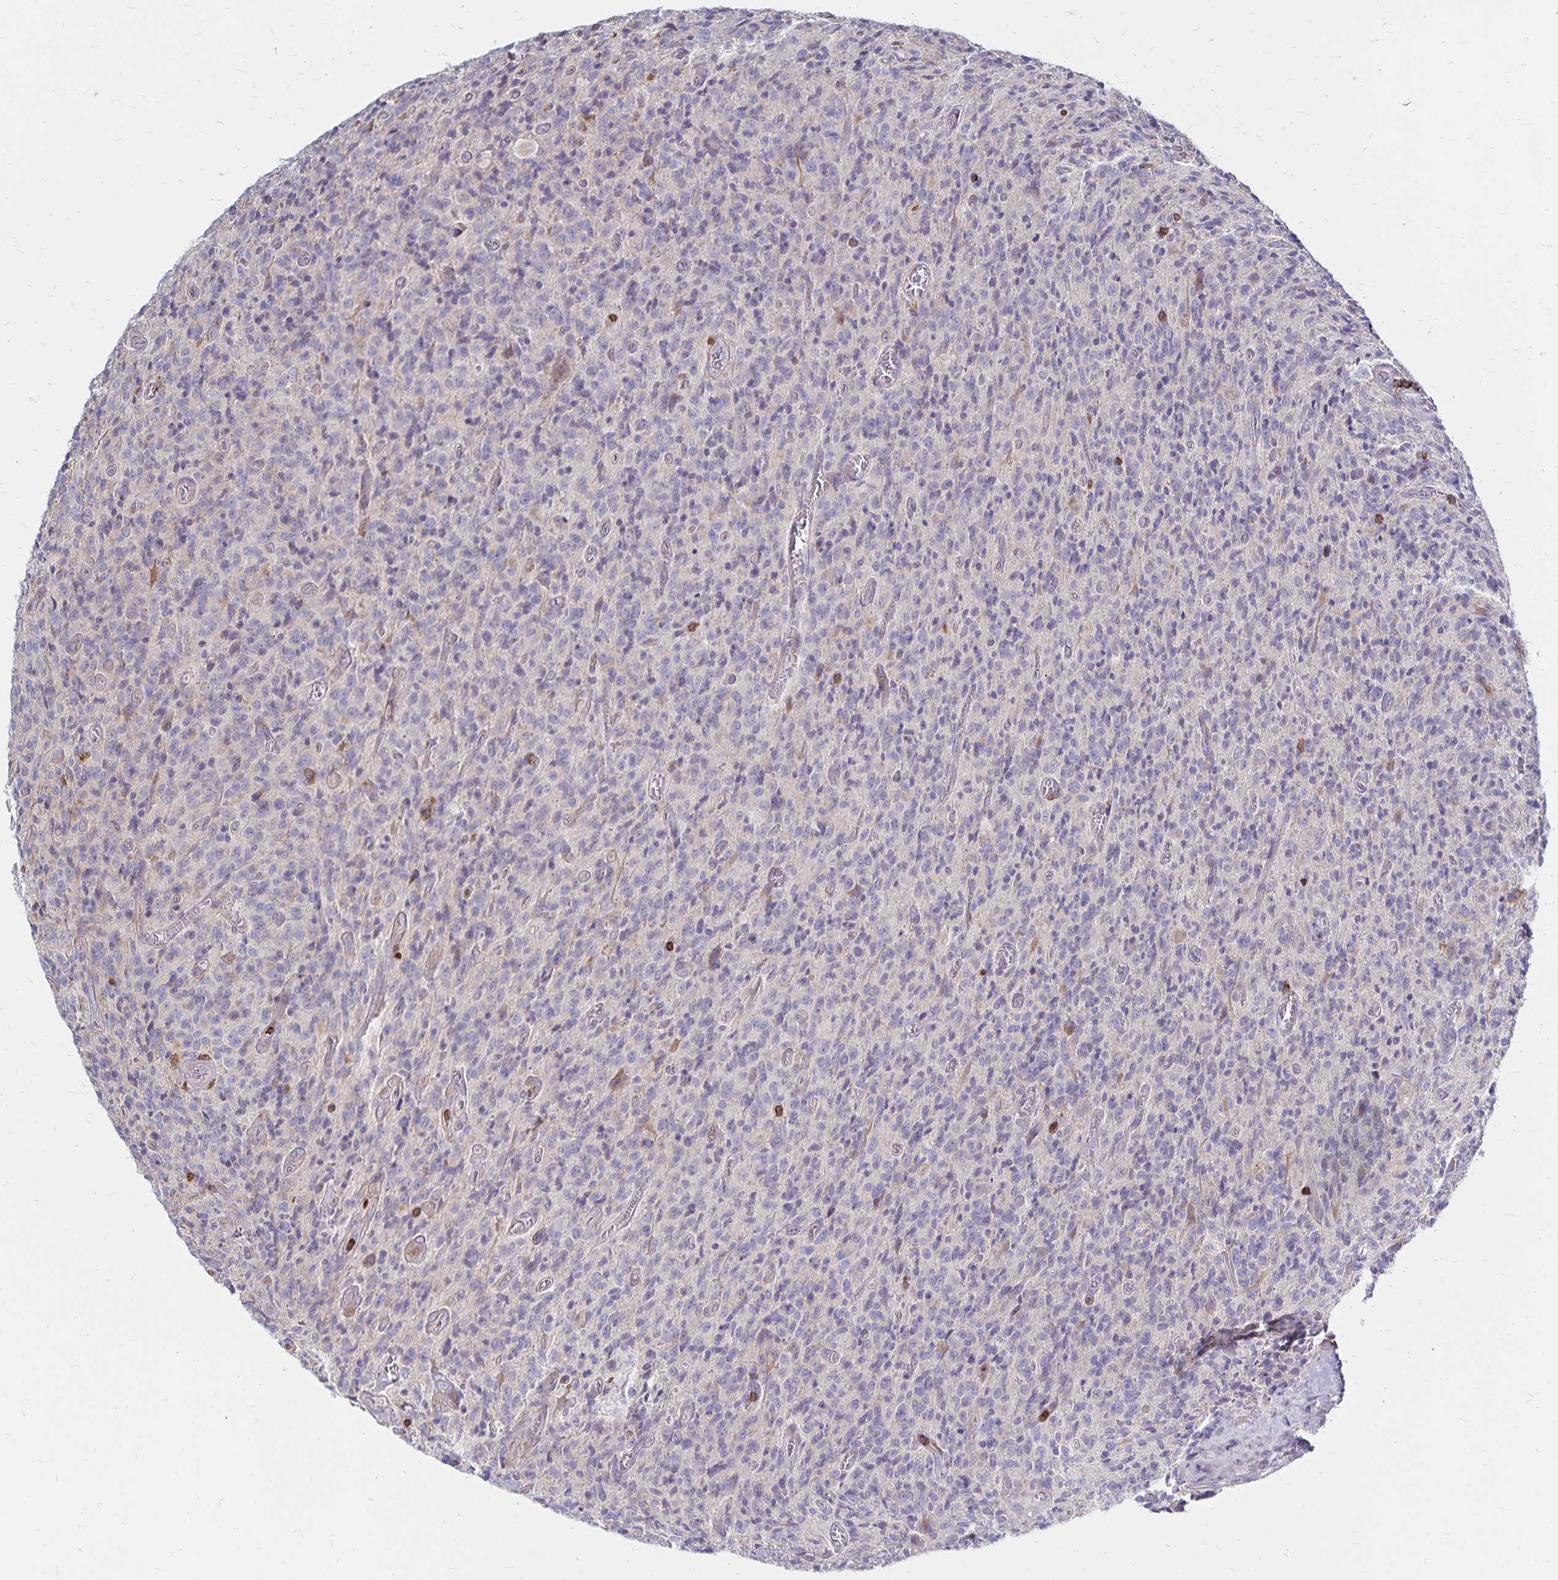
{"staining": {"intensity": "negative", "quantity": "none", "location": "none"}, "tissue": "glioma", "cell_type": "Tumor cells", "image_type": "cancer", "snomed": [{"axis": "morphology", "description": "Glioma, malignant, High grade"}, {"axis": "topography", "description": "Brain"}], "caption": "An image of human glioma is negative for staining in tumor cells.", "gene": "NAGPA", "patient": {"sex": "male", "age": 76}}